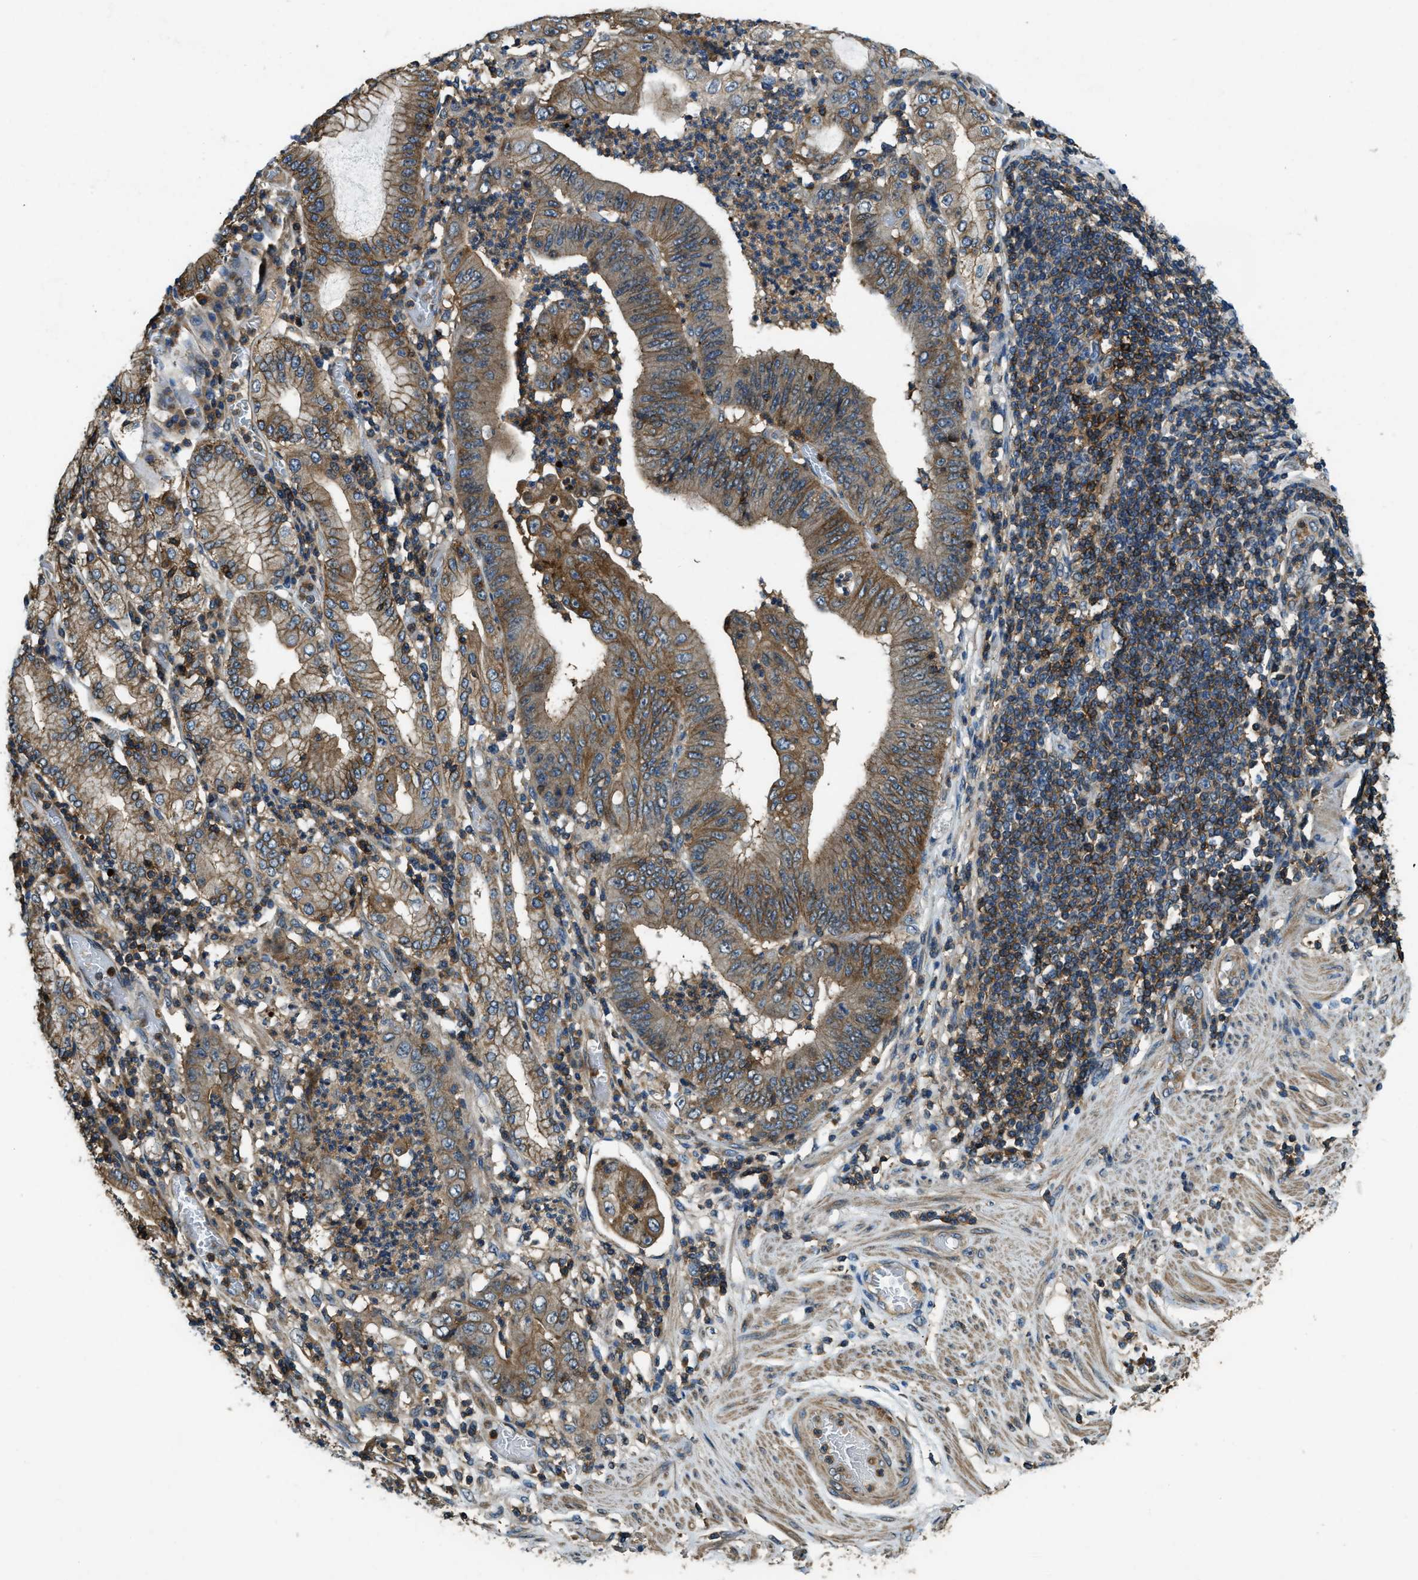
{"staining": {"intensity": "moderate", "quantity": ">75%", "location": "cytoplasmic/membranous"}, "tissue": "stomach cancer", "cell_type": "Tumor cells", "image_type": "cancer", "snomed": [{"axis": "morphology", "description": "Adenocarcinoma, NOS"}, {"axis": "topography", "description": "Stomach"}], "caption": "Protein expression analysis of stomach cancer (adenocarcinoma) displays moderate cytoplasmic/membranous staining in approximately >75% of tumor cells. The staining is performed using DAB brown chromogen to label protein expression. The nuclei are counter-stained blue using hematoxylin.", "gene": "ATP8B1", "patient": {"sex": "female", "age": 73}}